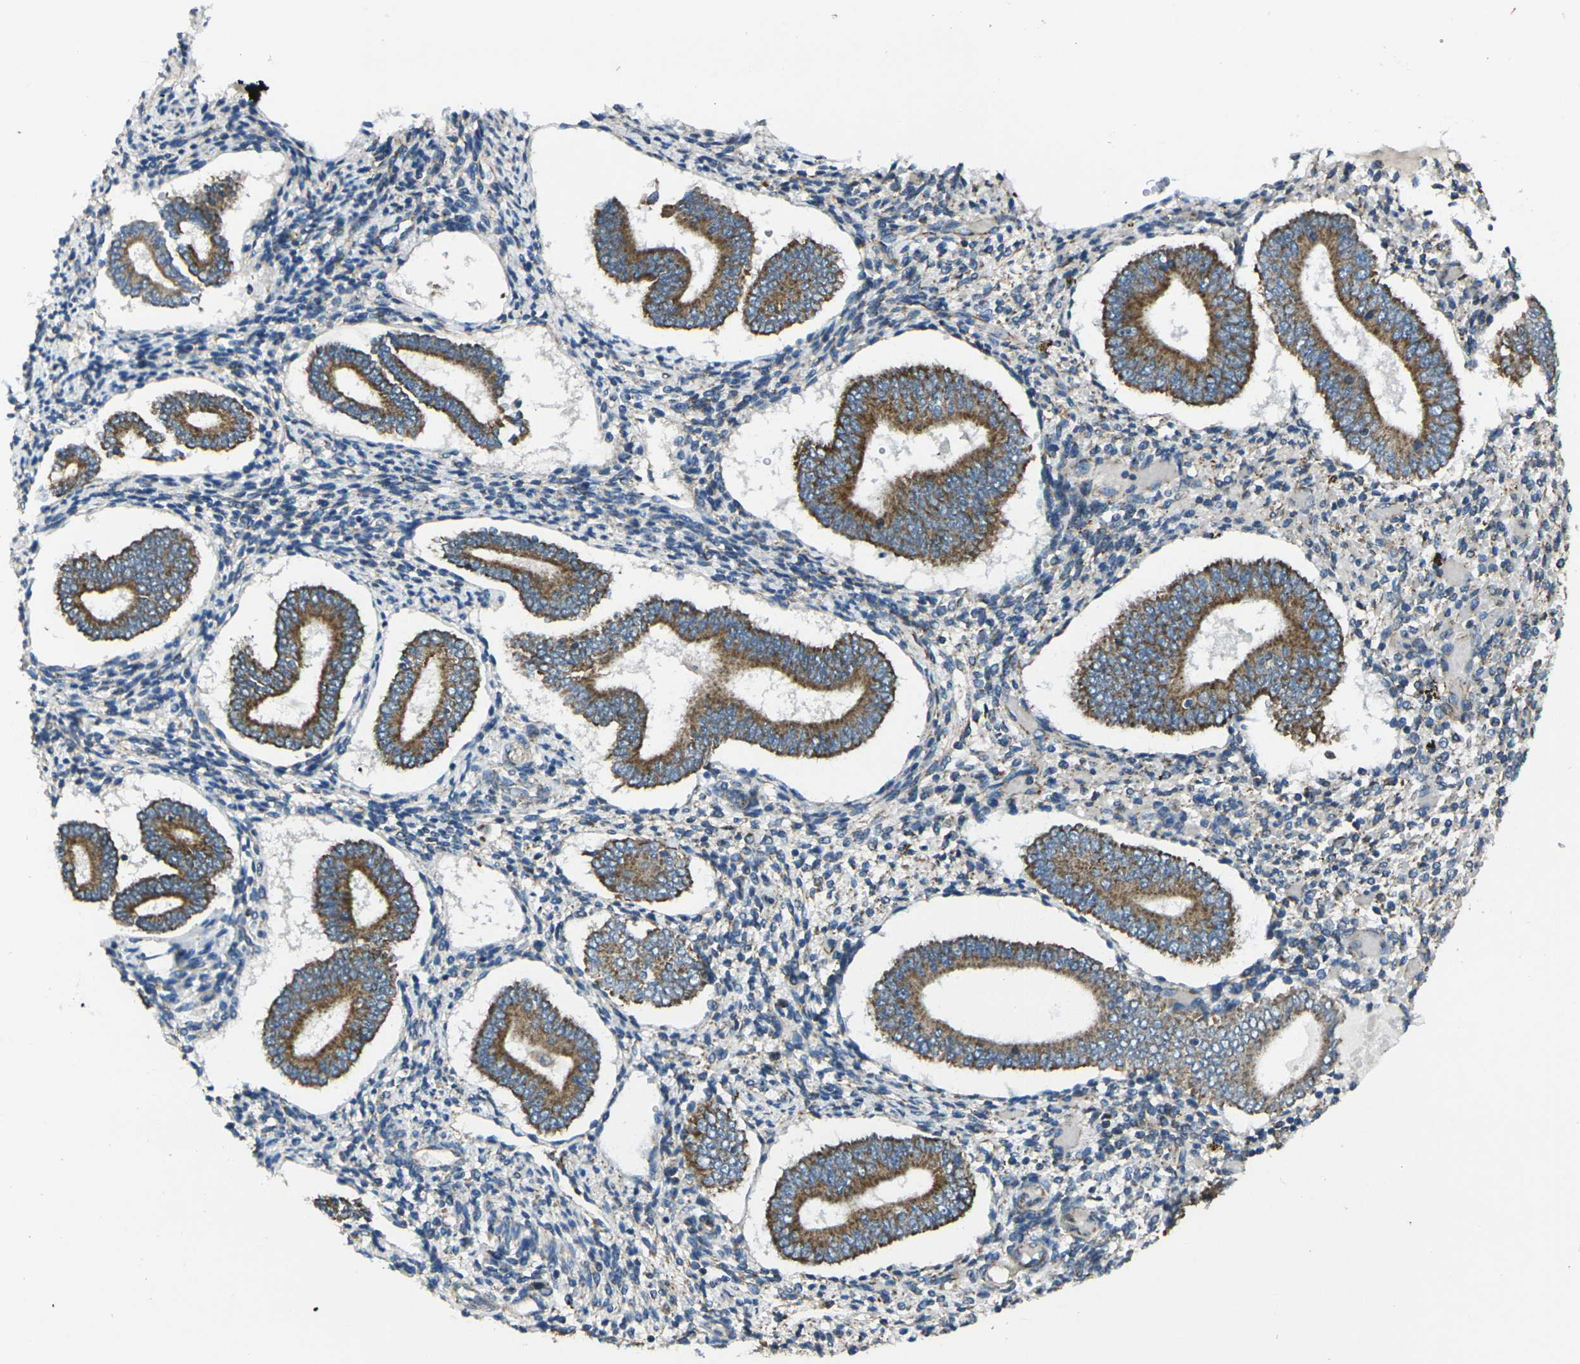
{"staining": {"intensity": "weak", "quantity": "<25%", "location": "cytoplasmic/membranous"}, "tissue": "endometrium", "cell_type": "Cells in endometrial stroma", "image_type": "normal", "snomed": [{"axis": "morphology", "description": "Normal tissue, NOS"}, {"axis": "topography", "description": "Endometrium"}], "caption": "Immunohistochemical staining of benign endometrium displays no significant expression in cells in endometrial stroma.", "gene": "TMEM120B", "patient": {"sex": "female", "age": 42}}